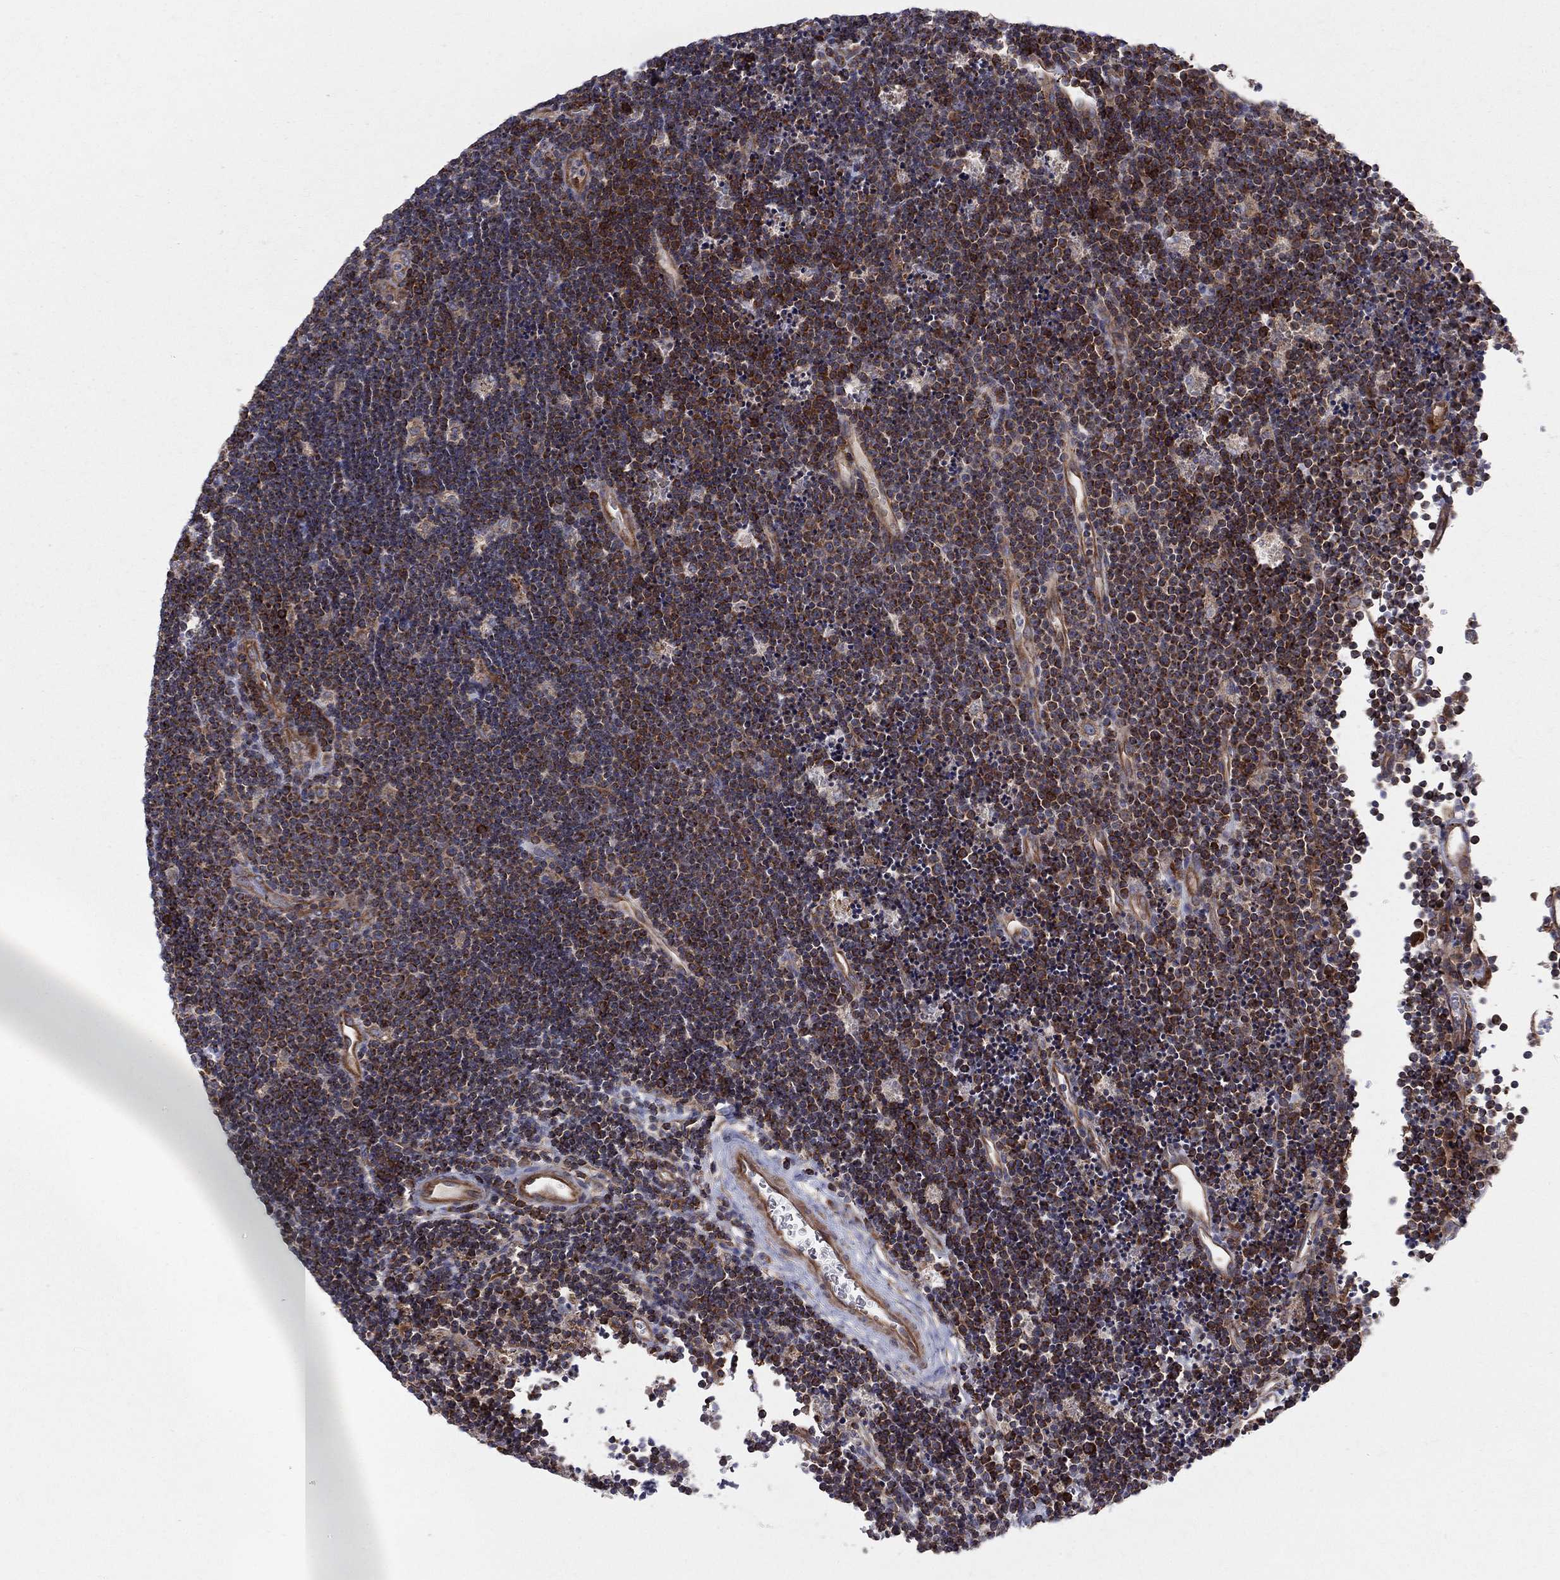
{"staining": {"intensity": "strong", "quantity": "25%-75%", "location": "cytoplasmic/membranous"}, "tissue": "lymphoma", "cell_type": "Tumor cells", "image_type": "cancer", "snomed": [{"axis": "morphology", "description": "Malignant lymphoma, non-Hodgkin's type, Low grade"}, {"axis": "topography", "description": "Brain"}], "caption": "Immunohistochemical staining of lymphoma exhibits high levels of strong cytoplasmic/membranous protein staining in about 25%-75% of tumor cells. (DAB (3,3'-diaminobenzidine) IHC with brightfield microscopy, high magnification).", "gene": "MIX23", "patient": {"sex": "female", "age": 66}}